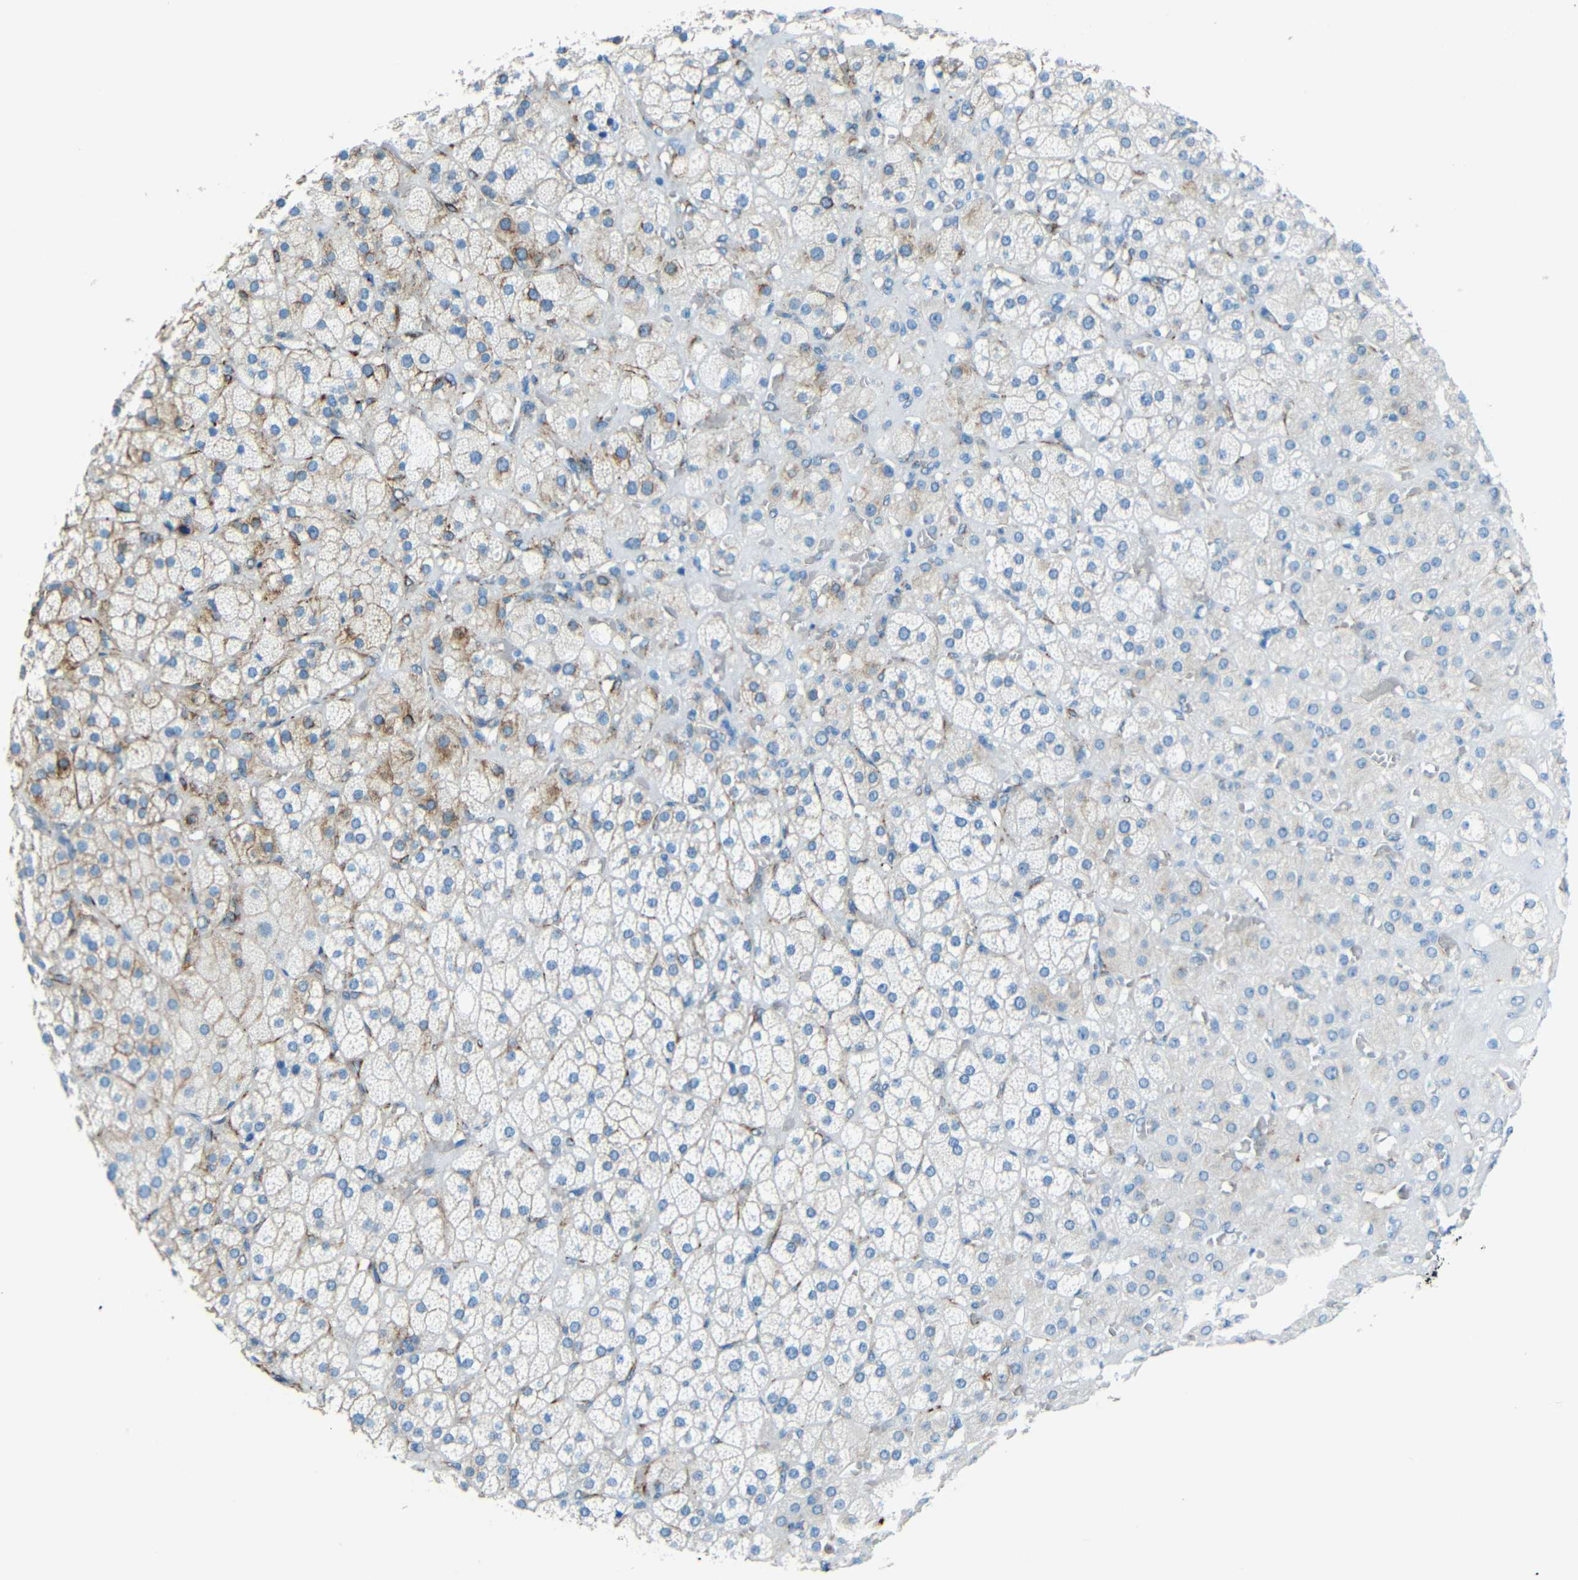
{"staining": {"intensity": "weak", "quantity": "<25%", "location": "cytoplasmic/membranous"}, "tissue": "adrenal gland", "cell_type": "Glandular cells", "image_type": "normal", "snomed": [{"axis": "morphology", "description": "Normal tissue, NOS"}, {"axis": "topography", "description": "Adrenal gland"}], "caption": "High magnification brightfield microscopy of normal adrenal gland stained with DAB (3,3'-diaminobenzidine) (brown) and counterstained with hematoxylin (blue): glandular cells show no significant staining. Brightfield microscopy of immunohistochemistry (IHC) stained with DAB (3,3'-diaminobenzidine) (brown) and hematoxylin (blue), captured at high magnification.", "gene": "TUBB4B", "patient": {"sex": "female", "age": 71}}